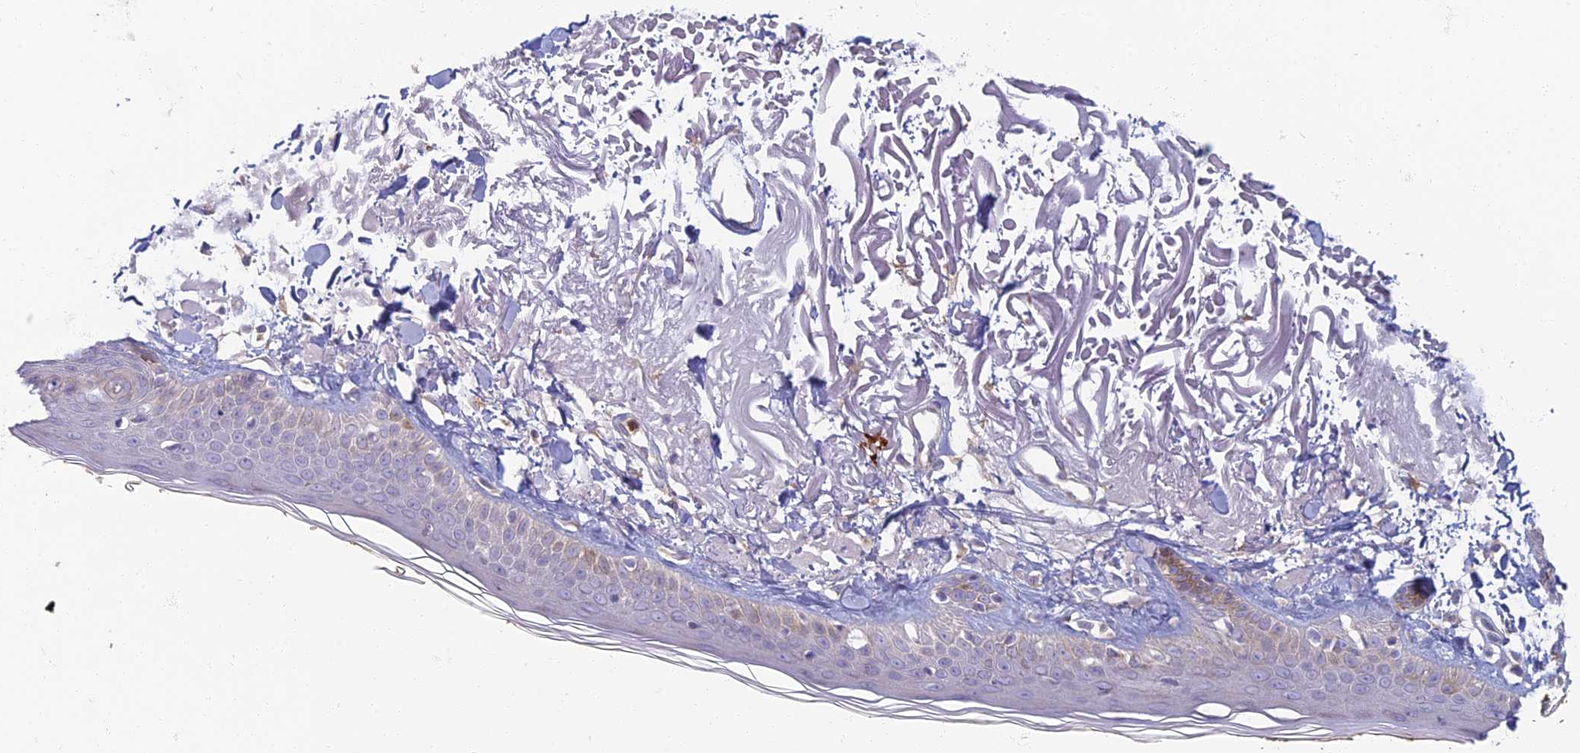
{"staining": {"intensity": "negative", "quantity": "none", "location": "none"}, "tissue": "skin", "cell_type": "Fibroblasts", "image_type": "normal", "snomed": [{"axis": "morphology", "description": "Normal tissue, NOS"}, {"axis": "topography", "description": "Skin"}, {"axis": "topography", "description": "Skeletal muscle"}], "caption": "The IHC micrograph has no significant positivity in fibroblasts of skin. Brightfield microscopy of IHC stained with DAB (3,3'-diaminobenzidine) (brown) and hematoxylin (blue), captured at high magnification.", "gene": "PROX2", "patient": {"sex": "male", "age": 83}}